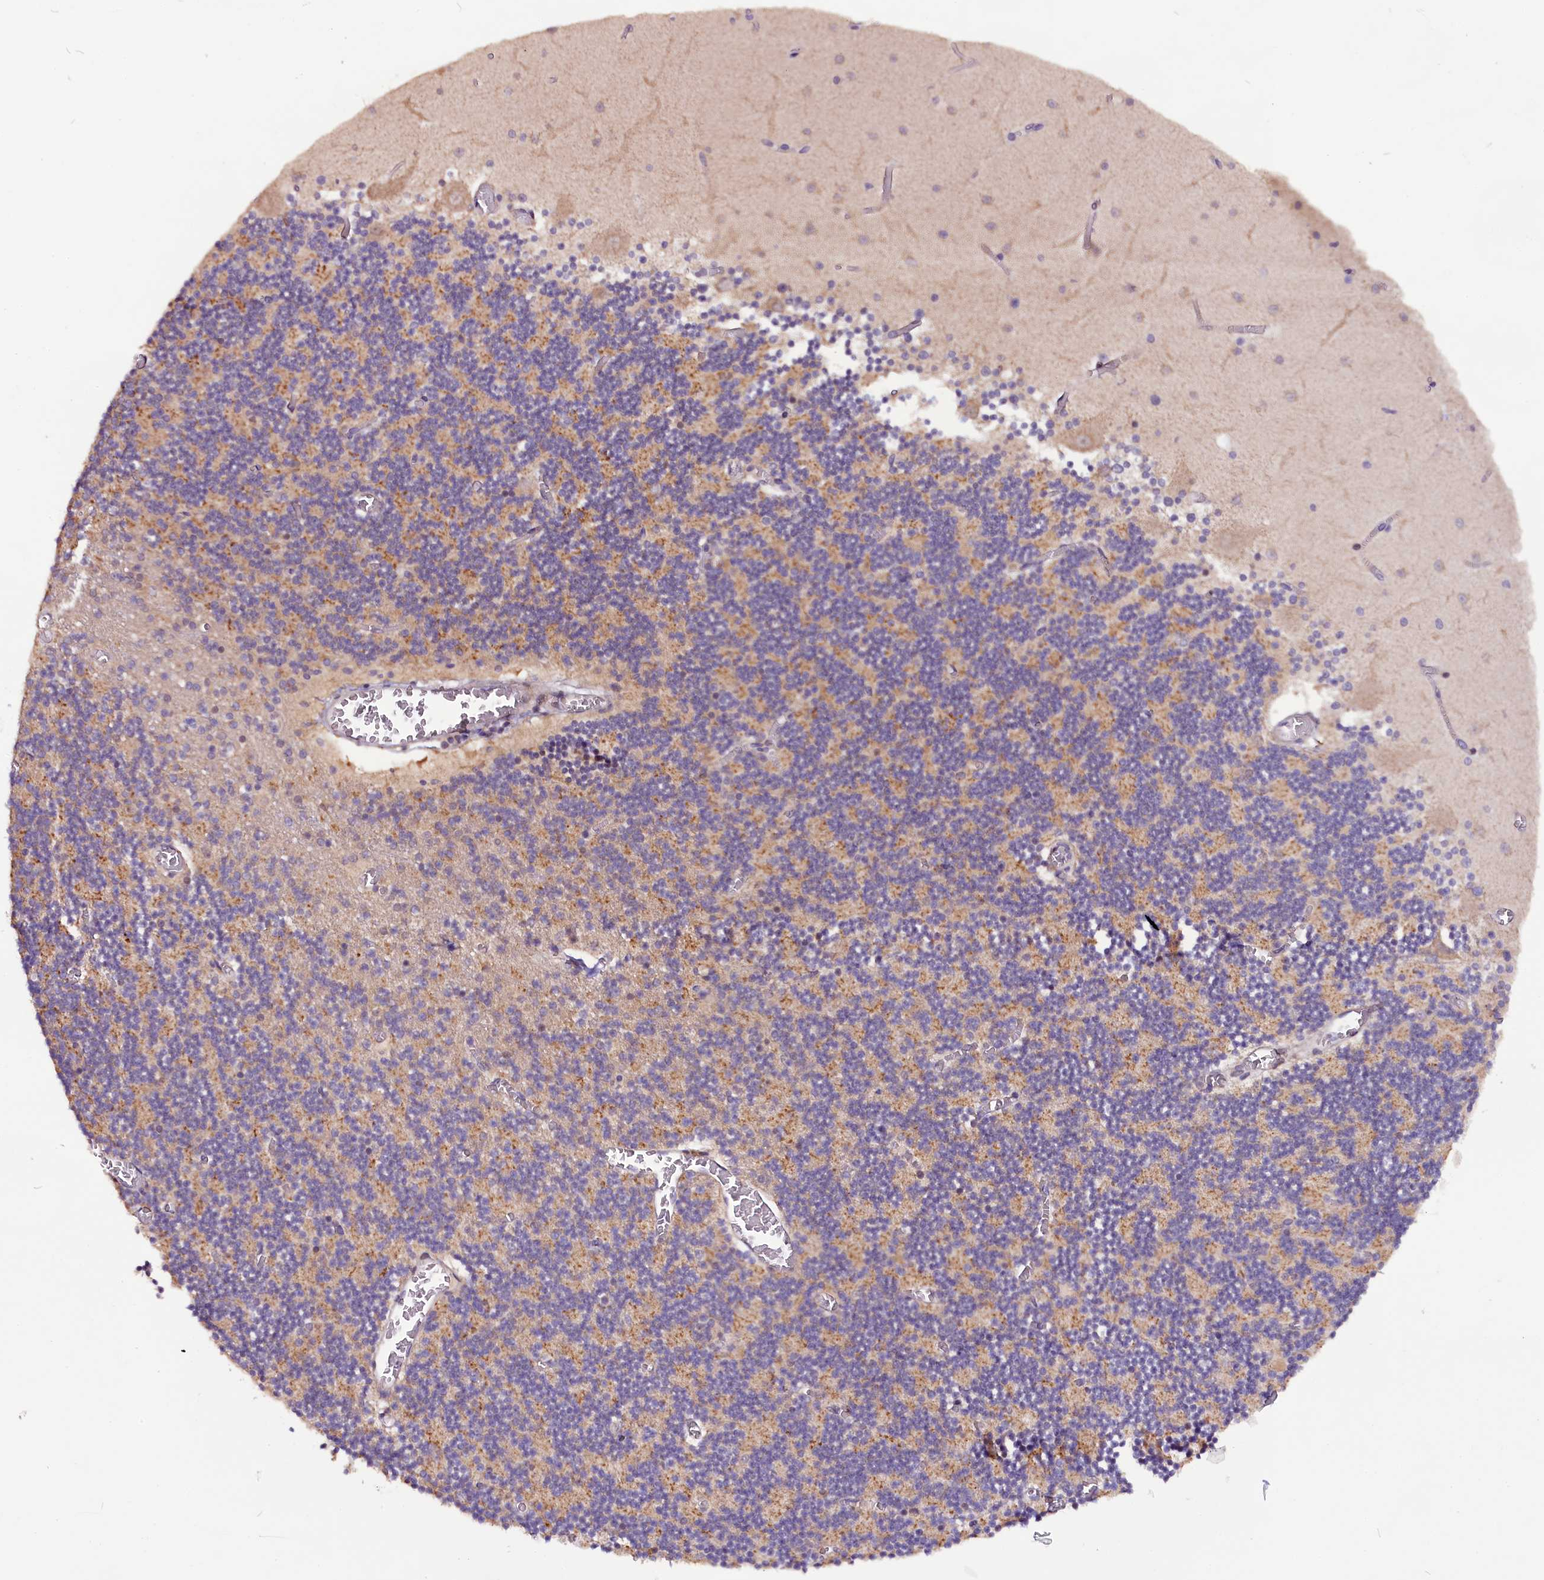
{"staining": {"intensity": "weak", "quantity": "25%-75%", "location": "cytoplasmic/membranous"}, "tissue": "cerebellum", "cell_type": "Cells in granular layer", "image_type": "normal", "snomed": [{"axis": "morphology", "description": "Normal tissue, NOS"}, {"axis": "topography", "description": "Cerebellum"}], "caption": "Protein positivity by immunohistochemistry (IHC) displays weak cytoplasmic/membranous expression in about 25%-75% of cells in granular layer in normal cerebellum. The staining was performed using DAB (3,3'-diaminobenzidine), with brown indicating positive protein expression. Nuclei are stained blue with hematoxylin.", "gene": "RPUSD2", "patient": {"sex": "female", "age": 28}}